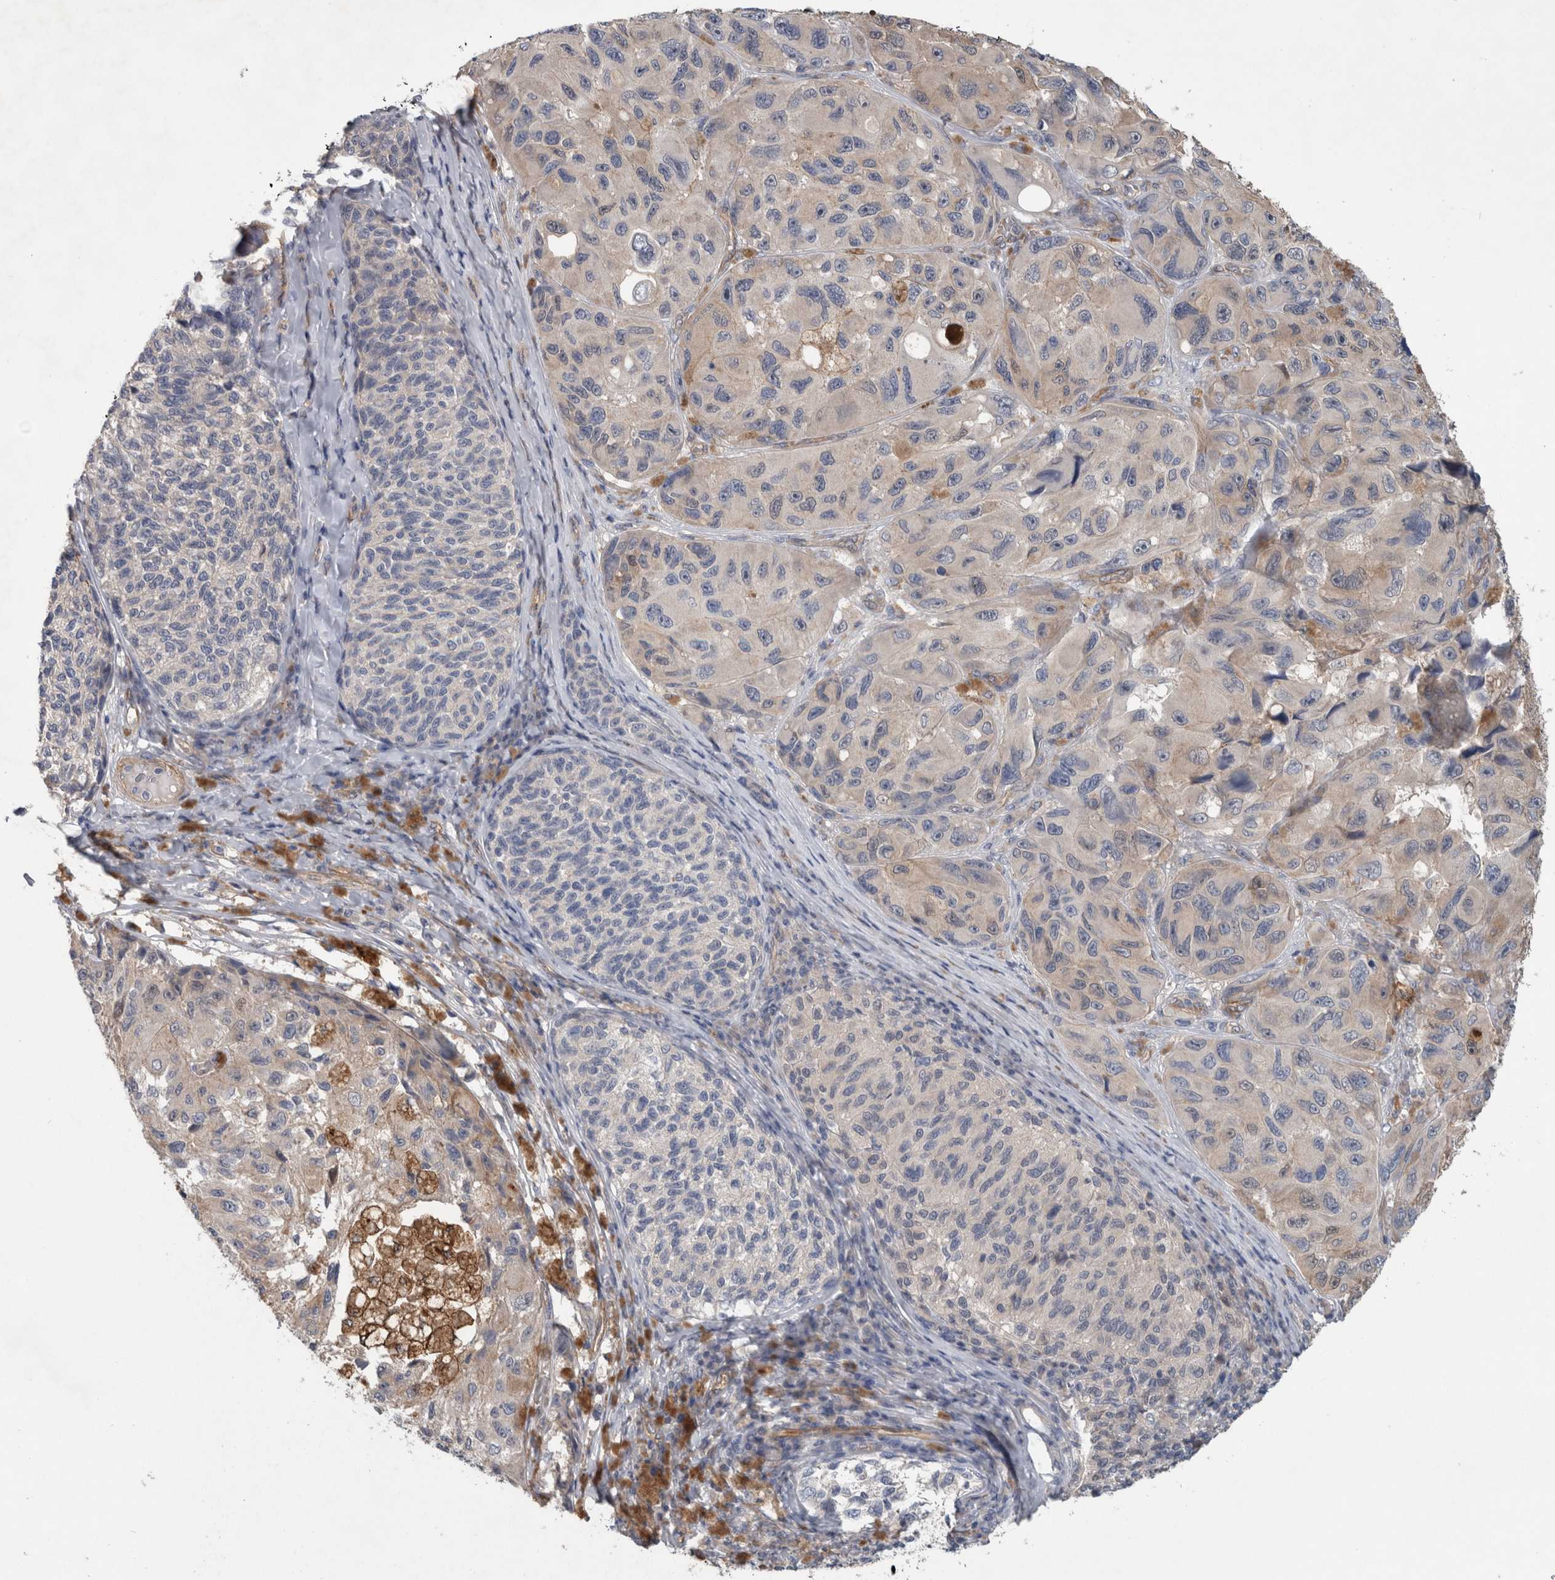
{"staining": {"intensity": "weak", "quantity": "<25%", "location": "cytoplasmic/membranous"}, "tissue": "melanoma", "cell_type": "Tumor cells", "image_type": "cancer", "snomed": [{"axis": "morphology", "description": "Malignant melanoma, NOS"}, {"axis": "topography", "description": "Skin"}], "caption": "This image is of melanoma stained with IHC to label a protein in brown with the nuclei are counter-stained blue. There is no staining in tumor cells. (DAB (3,3'-diaminobenzidine) IHC with hematoxylin counter stain).", "gene": "BCAM", "patient": {"sex": "female", "age": 73}}